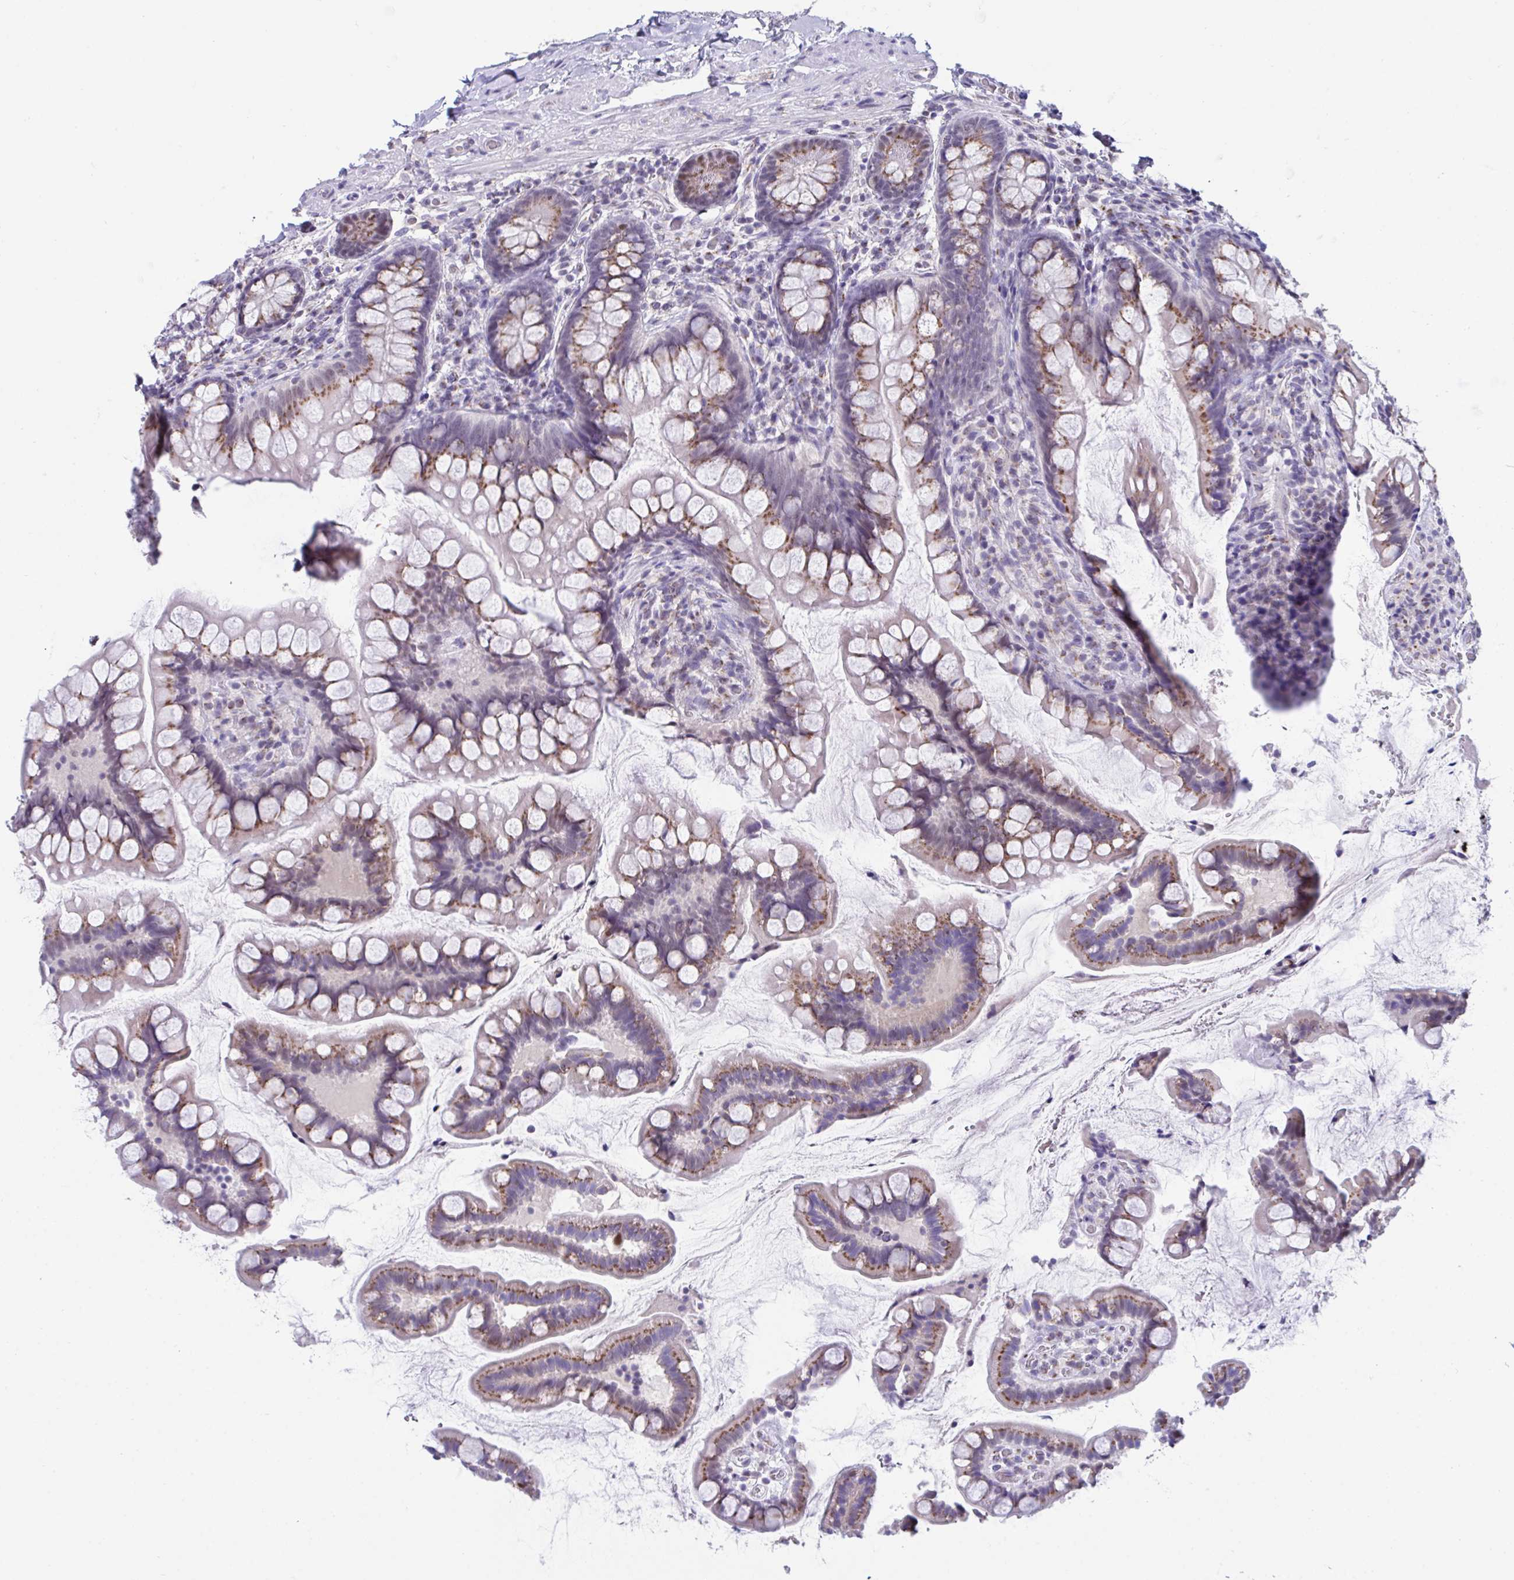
{"staining": {"intensity": "moderate", "quantity": ">75%", "location": "cytoplasmic/membranous"}, "tissue": "small intestine", "cell_type": "Glandular cells", "image_type": "normal", "snomed": [{"axis": "morphology", "description": "Normal tissue, NOS"}, {"axis": "topography", "description": "Small intestine"}], "caption": "Protein staining exhibits moderate cytoplasmic/membranous positivity in approximately >75% of glandular cells in benign small intestine.", "gene": "SCLY", "patient": {"sex": "male", "age": 70}}